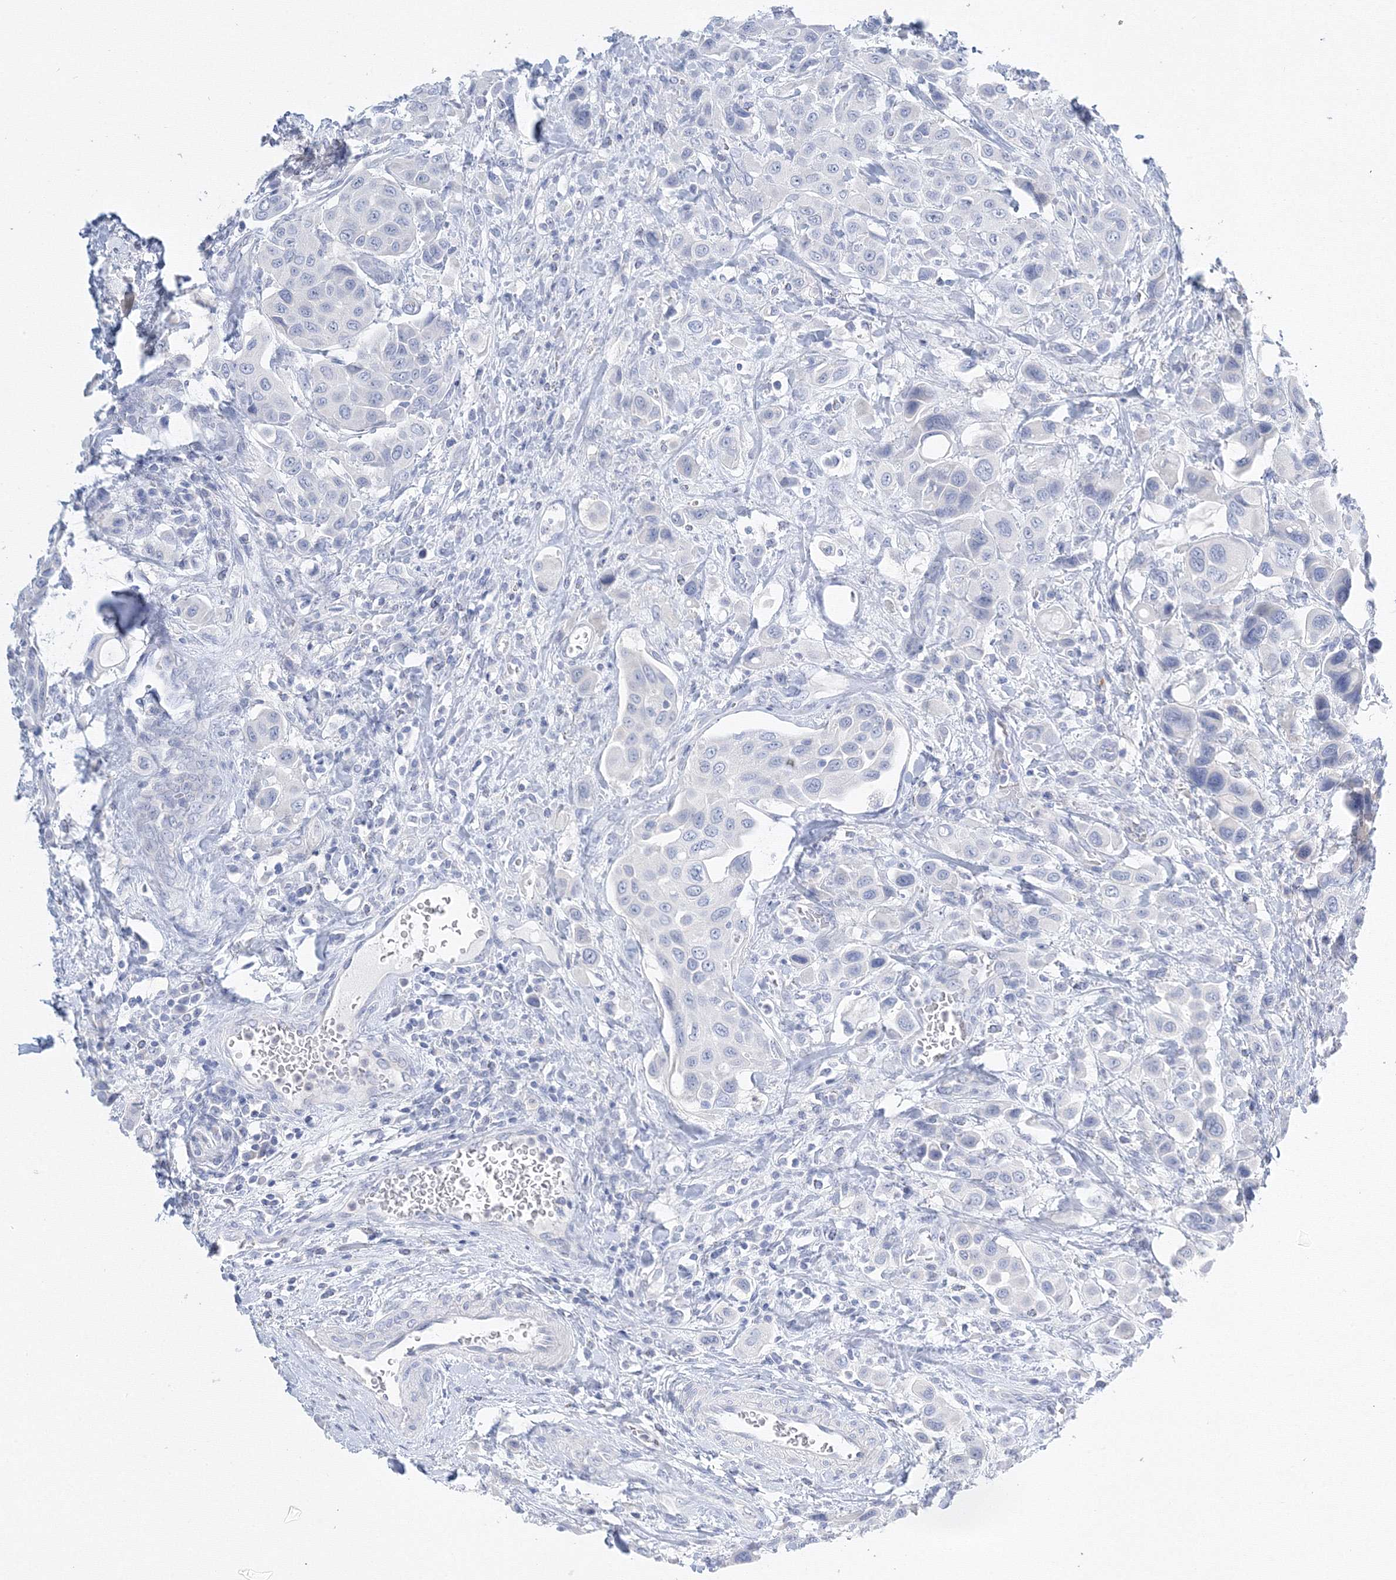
{"staining": {"intensity": "negative", "quantity": "none", "location": "none"}, "tissue": "urothelial cancer", "cell_type": "Tumor cells", "image_type": "cancer", "snomed": [{"axis": "morphology", "description": "Urothelial carcinoma, High grade"}, {"axis": "topography", "description": "Urinary bladder"}], "caption": "This is an immunohistochemistry histopathology image of urothelial cancer. There is no positivity in tumor cells.", "gene": "AASDH", "patient": {"sex": "male", "age": 50}}